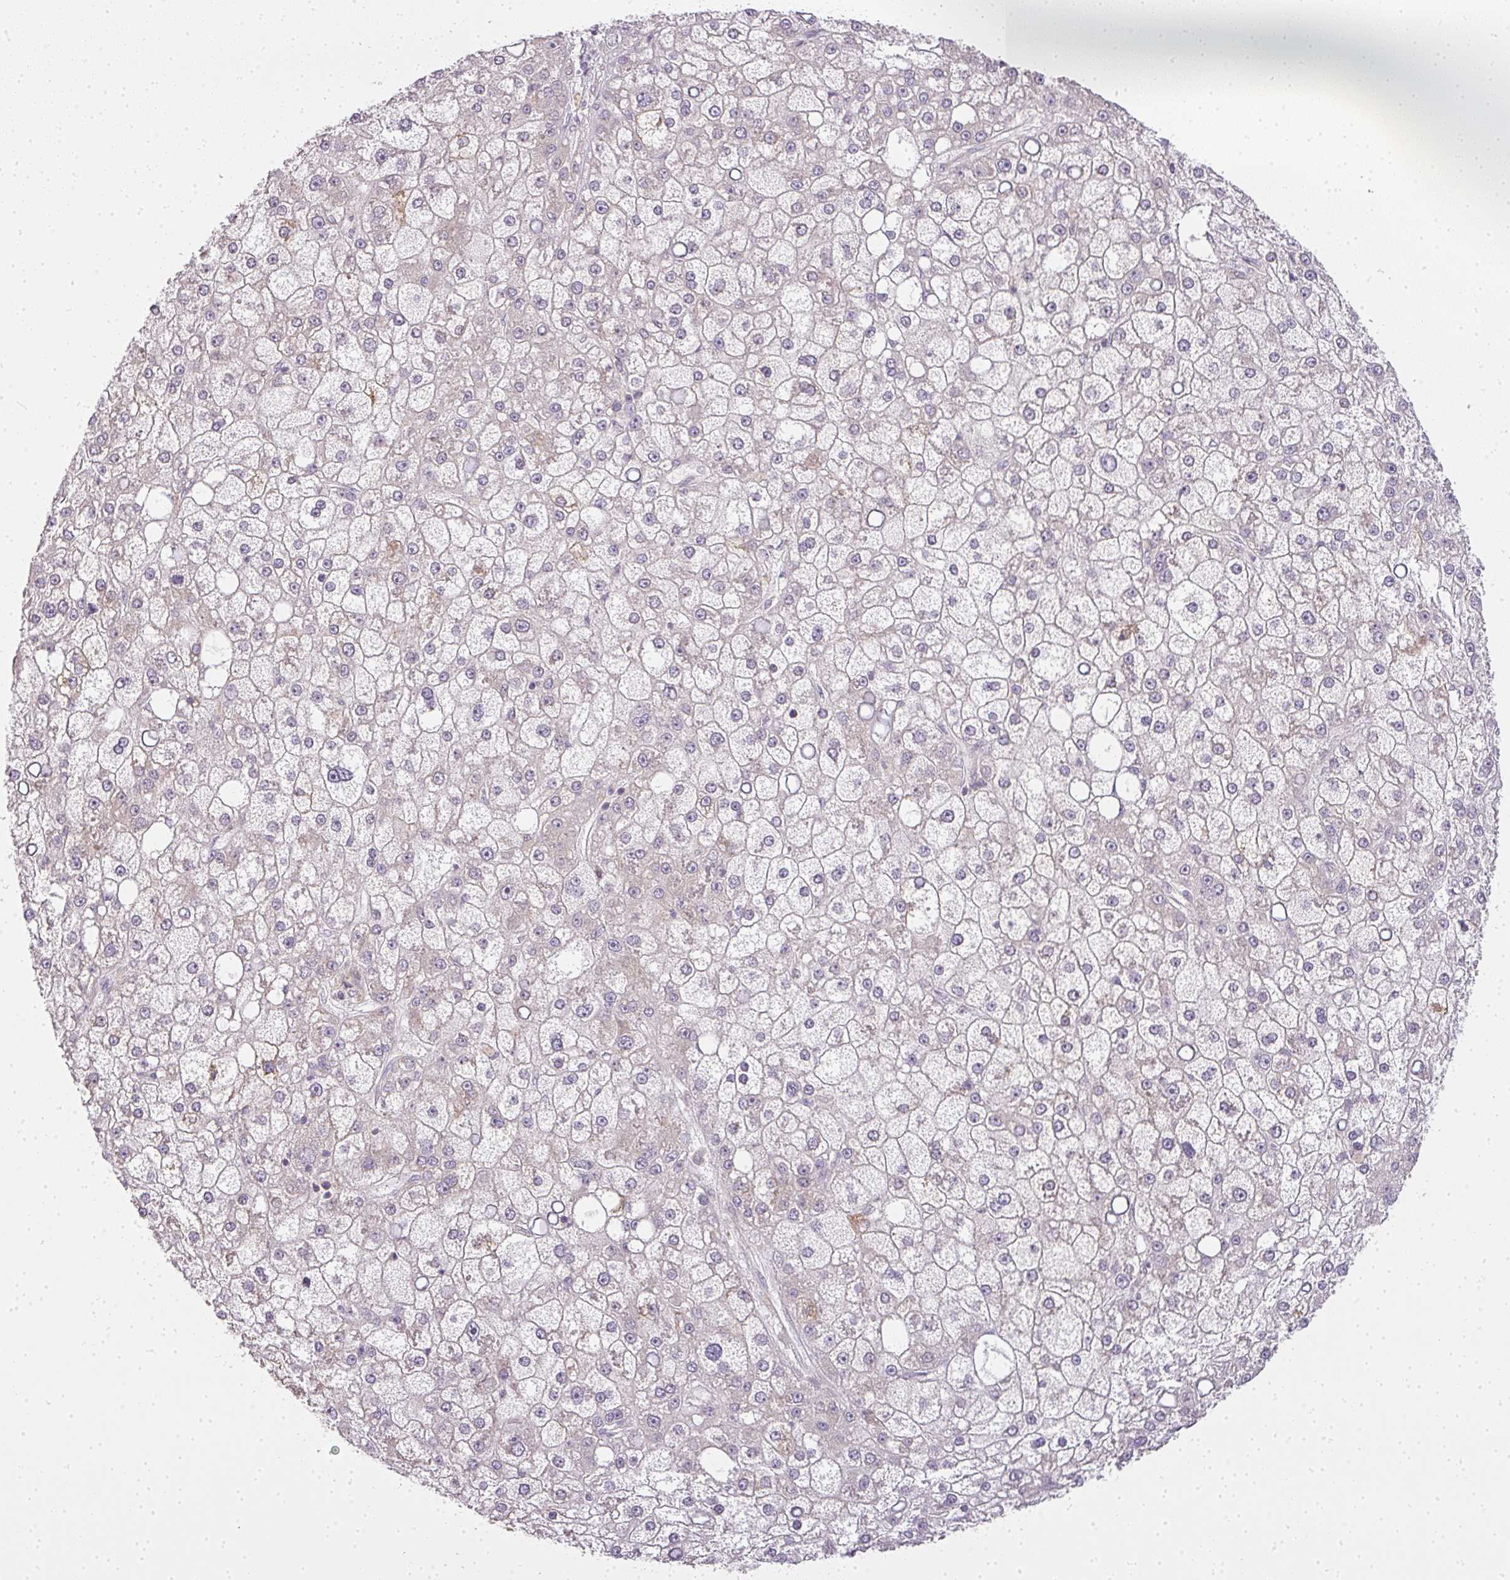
{"staining": {"intensity": "weak", "quantity": "<25%", "location": "cytoplasmic/membranous"}, "tissue": "liver cancer", "cell_type": "Tumor cells", "image_type": "cancer", "snomed": [{"axis": "morphology", "description": "Carcinoma, Hepatocellular, NOS"}, {"axis": "topography", "description": "Liver"}], "caption": "Immunohistochemistry micrograph of neoplastic tissue: human liver hepatocellular carcinoma stained with DAB shows no significant protein expression in tumor cells.", "gene": "MED19", "patient": {"sex": "male", "age": 67}}